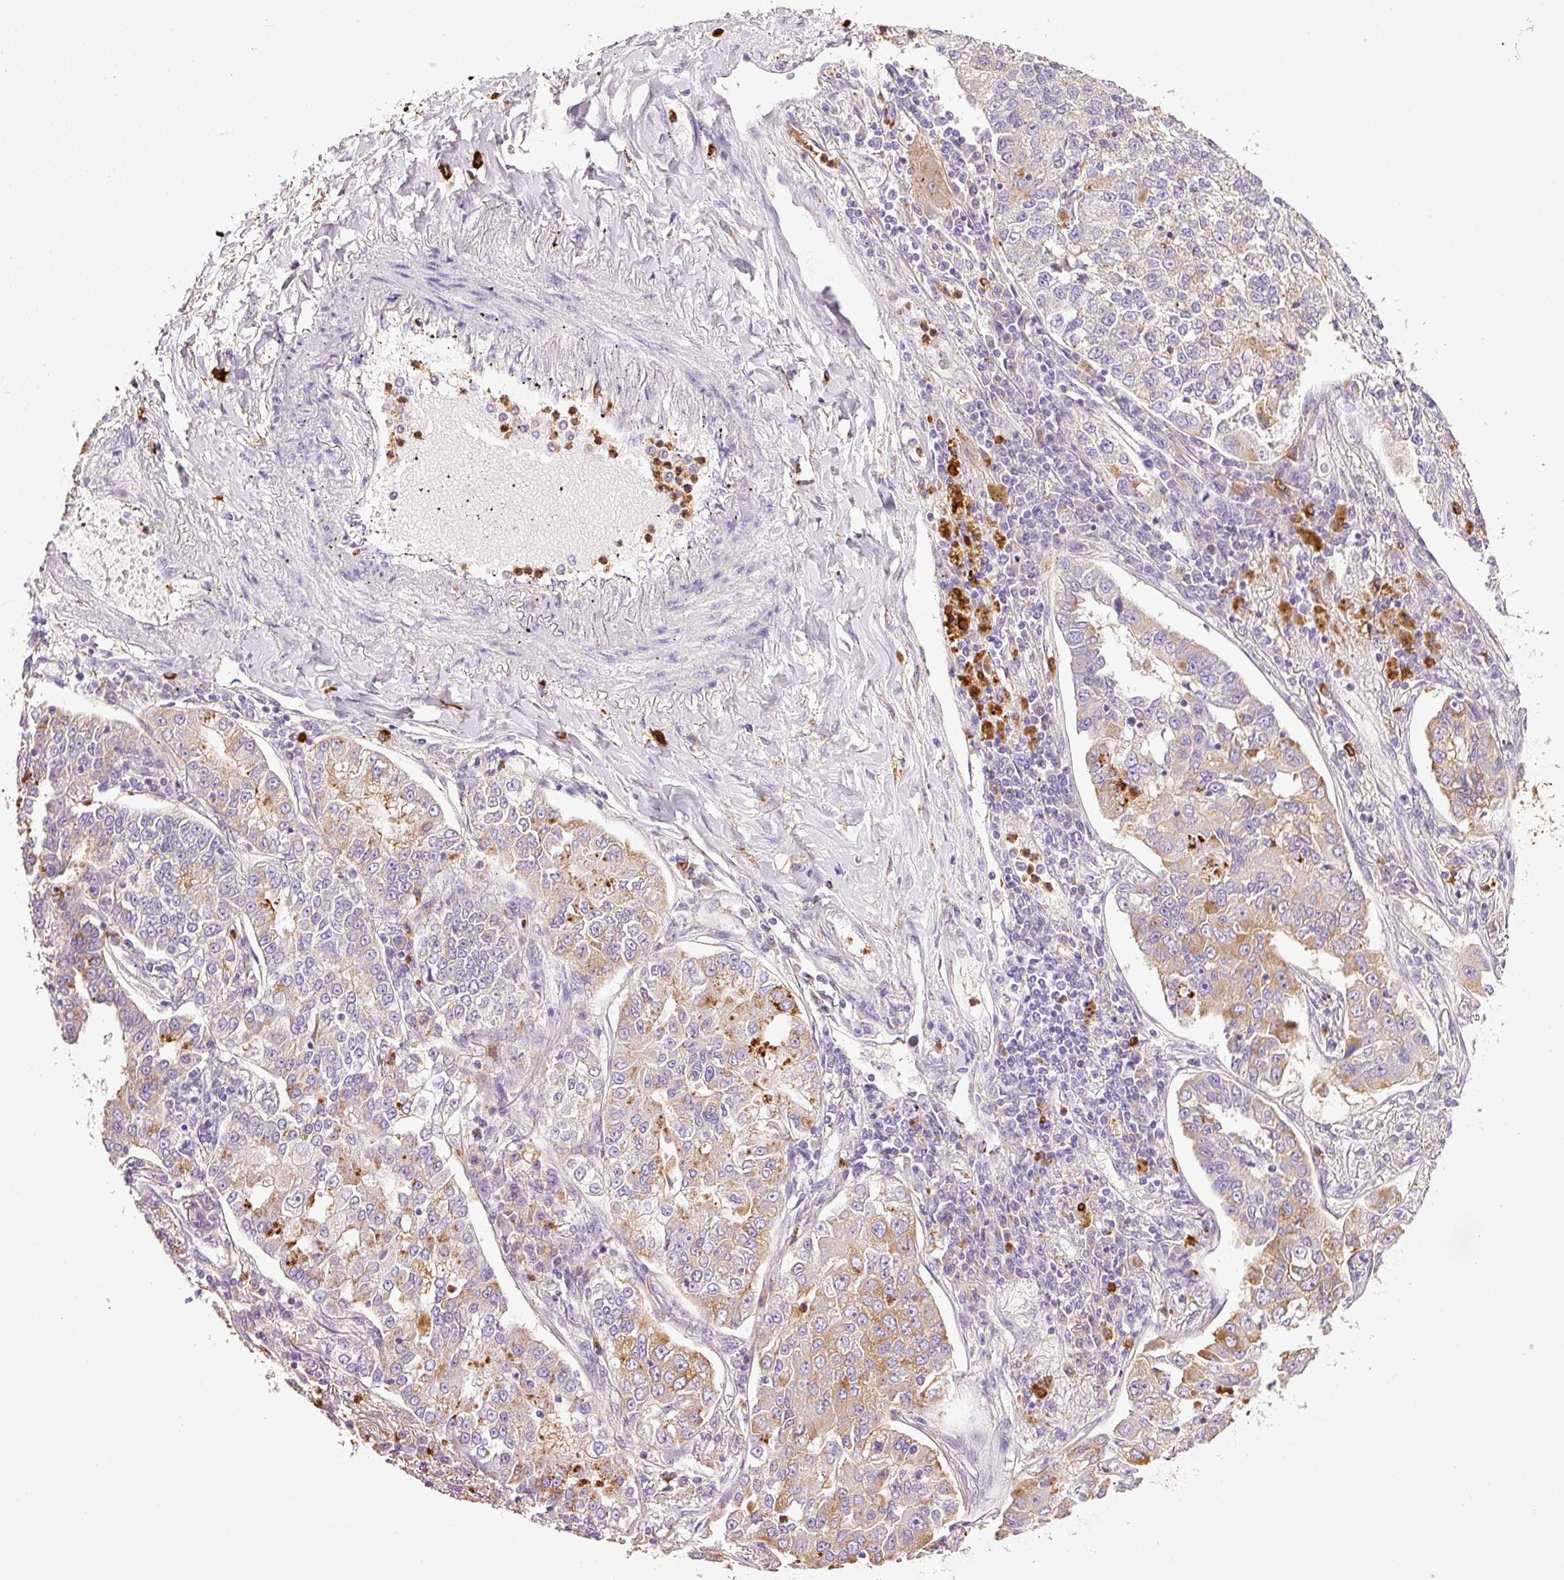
{"staining": {"intensity": "moderate", "quantity": "<25%", "location": "cytoplasmic/membranous"}, "tissue": "lung cancer", "cell_type": "Tumor cells", "image_type": "cancer", "snomed": [{"axis": "morphology", "description": "Adenocarcinoma, NOS"}, {"axis": "topography", "description": "Lung"}], "caption": "Tumor cells demonstrate low levels of moderate cytoplasmic/membranous staining in approximately <25% of cells in lung adenocarcinoma. The staining is performed using DAB (3,3'-diaminobenzidine) brown chromogen to label protein expression. The nuclei are counter-stained blue using hematoxylin.", "gene": "TMC8", "patient": {"sex": "male", "age": 49}}